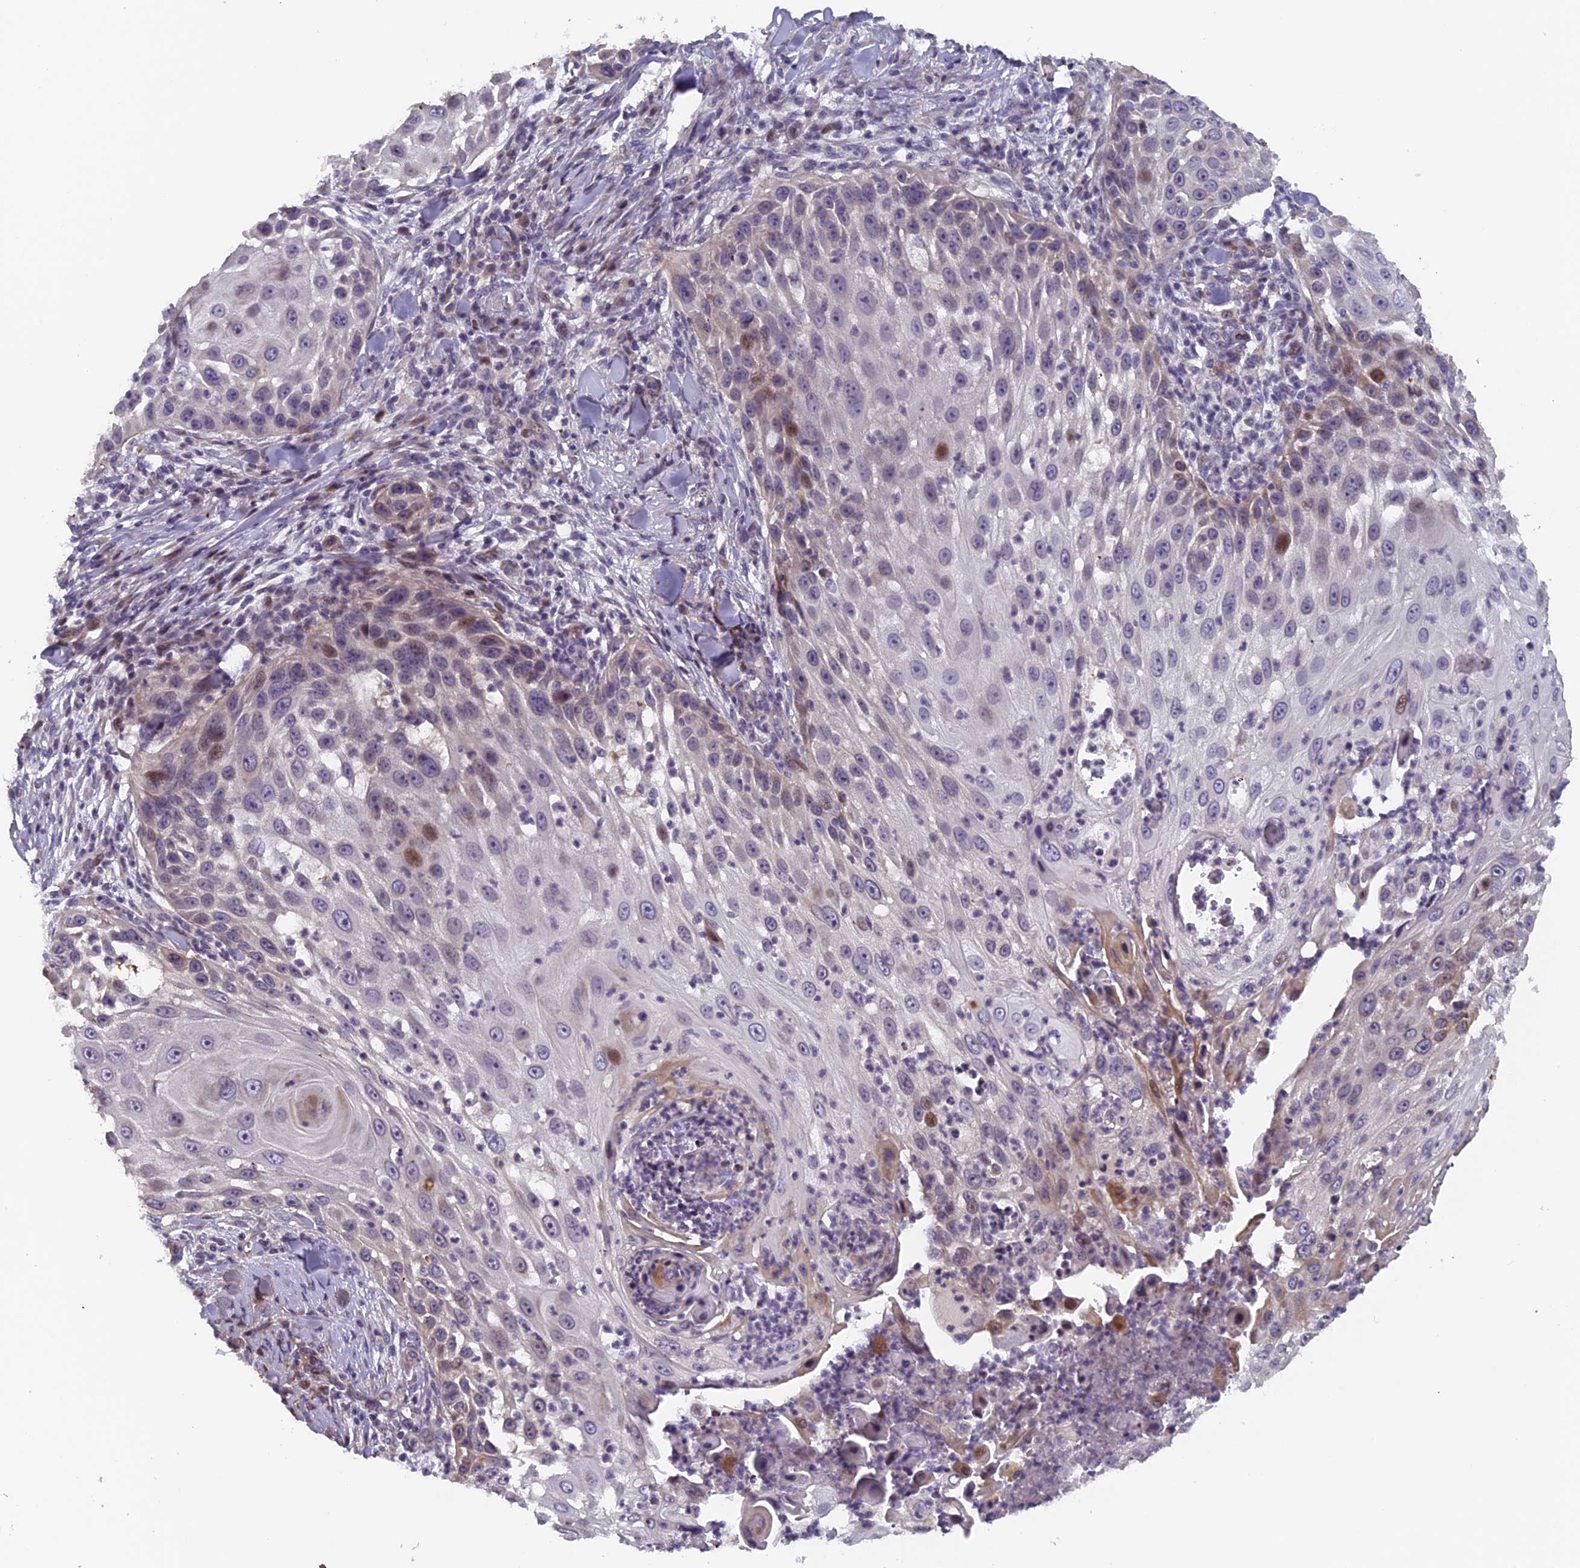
{"staining": {"intensity": "moderate", "quantity": "<25%", "location": "cytoplasmic/membranous,nuclear"}, "tissue": "skin cancer", "cell_type": "Tumor cells", "image_type": "cancer", "snomed": [{"axis": "morphology", "description": "Squamous cell carcinoma, NOS"}, {"axis": "topography", "description": "Skin"}], "caption": "Immunohistochemistry histopathology image of human skin squamous cell carcinoma stained for a protein (brown), which demonstrates low levels of moderate cytoplasmic/membranous and nuclear positivity in approximately <25% of tumor cells.", "gene": "RAB28", "patient": {"sex": "female", "age": 44}}